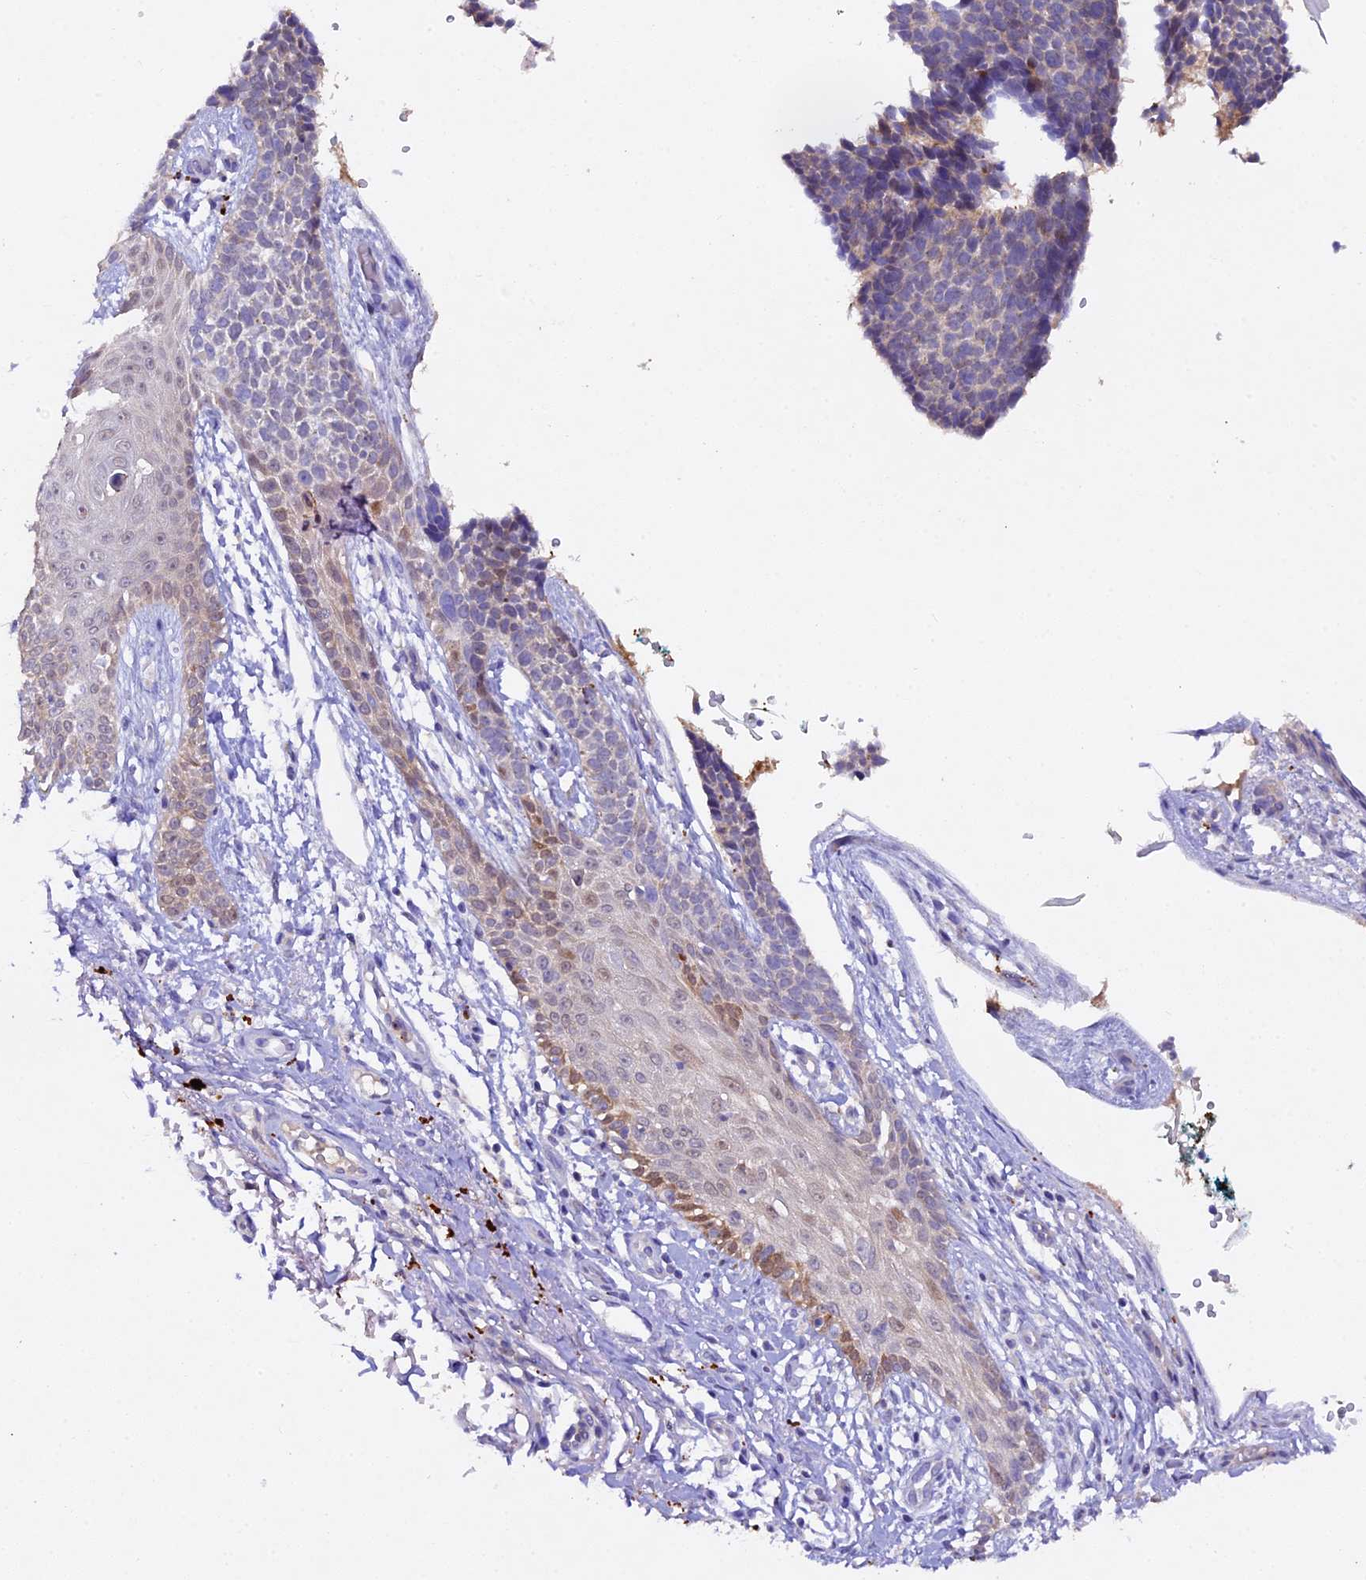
{"staining": {"intensity": "moderate", "quantity": "<25%", "location": "cytoplasmic/membranous"}, "tissue": "skin cancer", "cell_type": "Tumor cells", "image_type": "cancer", "snomed": [{"axis": "morphology", "description": "Basal cell carcinoma"}, {"axis": "topography", "description": "Skin"}], "caption": "Skin basal cell carcinoma stained with DAB IHC demonstrates low levels of moderate cytoplasmic/membranous positivity in approximately <25% of tumor cells. (DAB = brown stain, brightfield microscopy at high magnification).", "gene": "TGDS", "patient": {"sex": "female", "age": 84}}